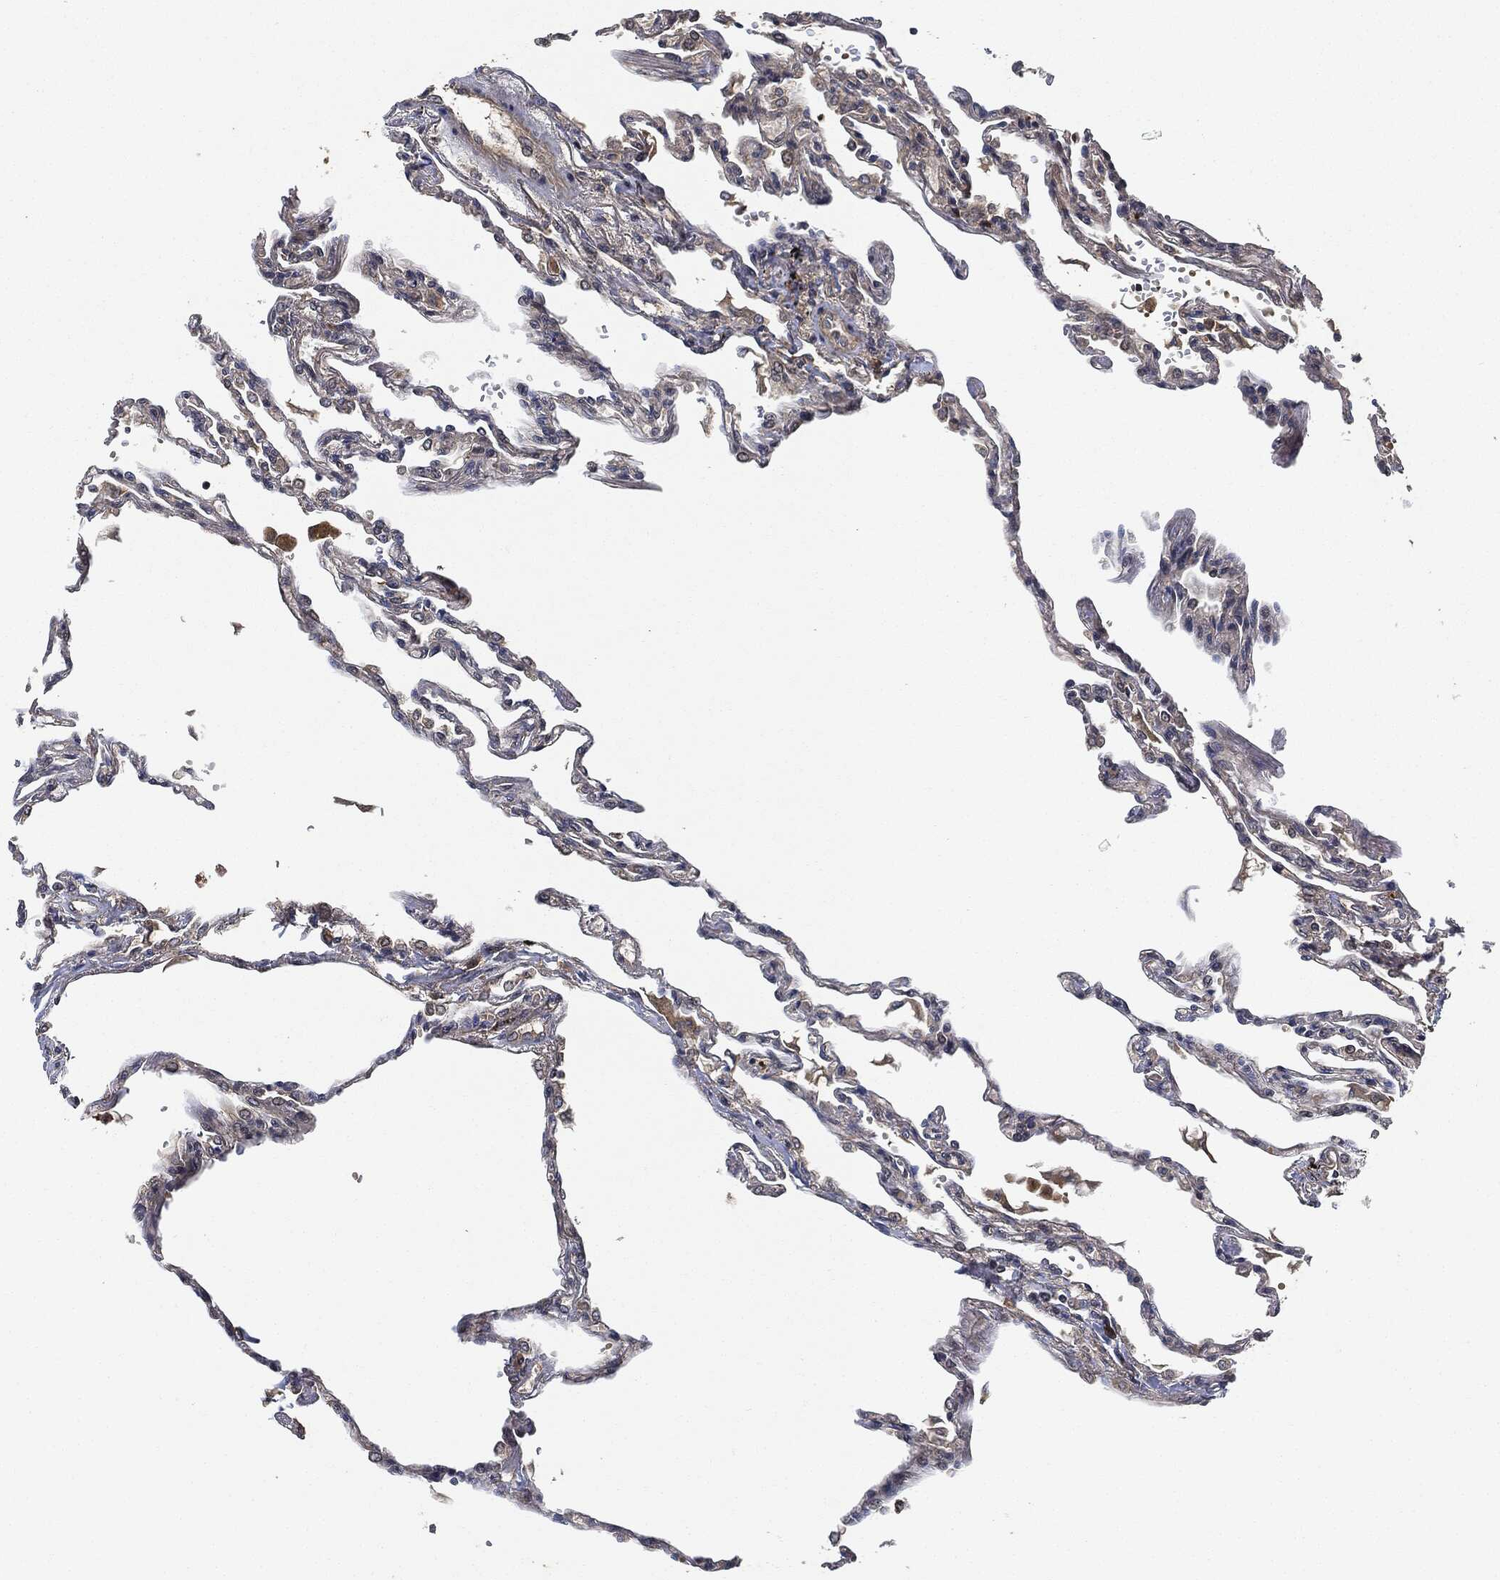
{"staining": {"intensity": "negative", "quantity": "none", "location": "none"}, "tissue": "lung", "cell_type": "Alveolar cells", "image_type": "normal", "snomed": [{"axis": "morphology", "description": "Normal tissue, NOS"}, {"axis": "topography", "description": "Lung"}], "caption": "Lung was stained to show a protein in brown. There is no significant staining in alveolar cells.", "gene": "MLST8", "patient": {"sex": "male", "age": 78}}